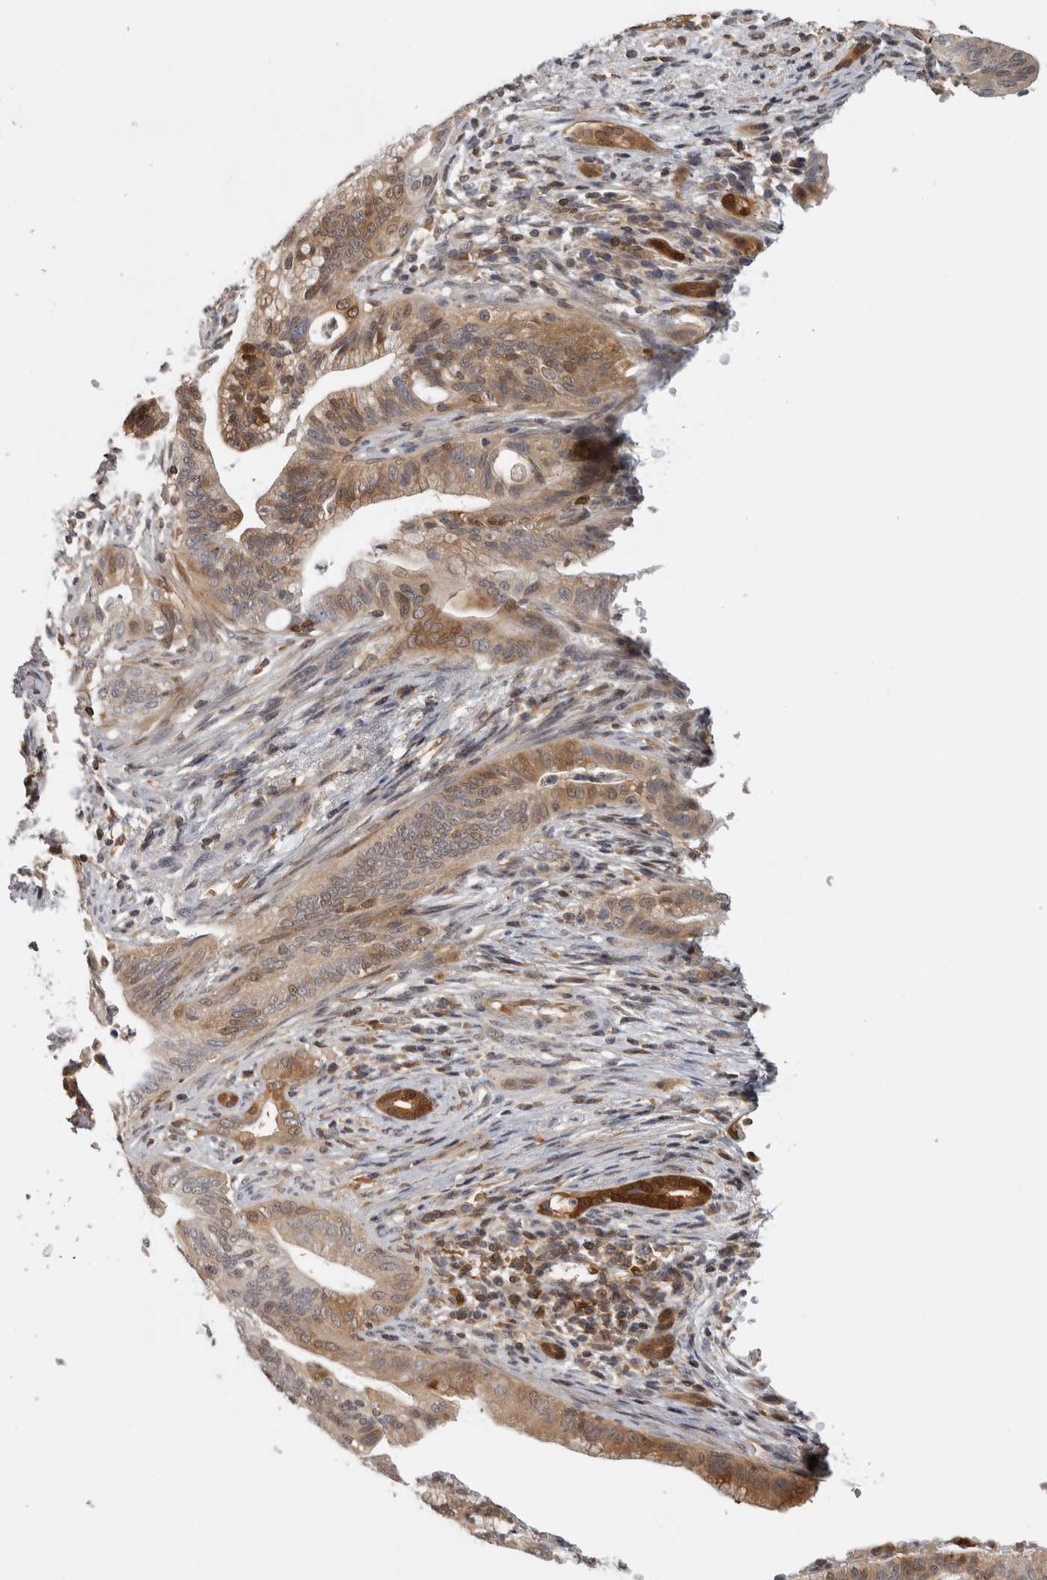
{"staining": {"intensity": "weak", "quantity": ">75%", "location": "cytoplasmic/membranous"}, "tissue": "pancreatic cancer", "cell_type": "Tumor cells", "image_type": "cancer", "snomed": [{"axis": "morphology", "description": "Adenocarcinoma, NOS"}, {"axis": "topography", "description": "Pancreas"}], "caption": "The micrograph reveals staining of adenocarcinoma (pancreatic), revealing weak cytoplasmic/membranous protein positivity (brown color) within tumor cells.", "gene": "ACAT2", "patient": {"sex": "male", "age": 58}}